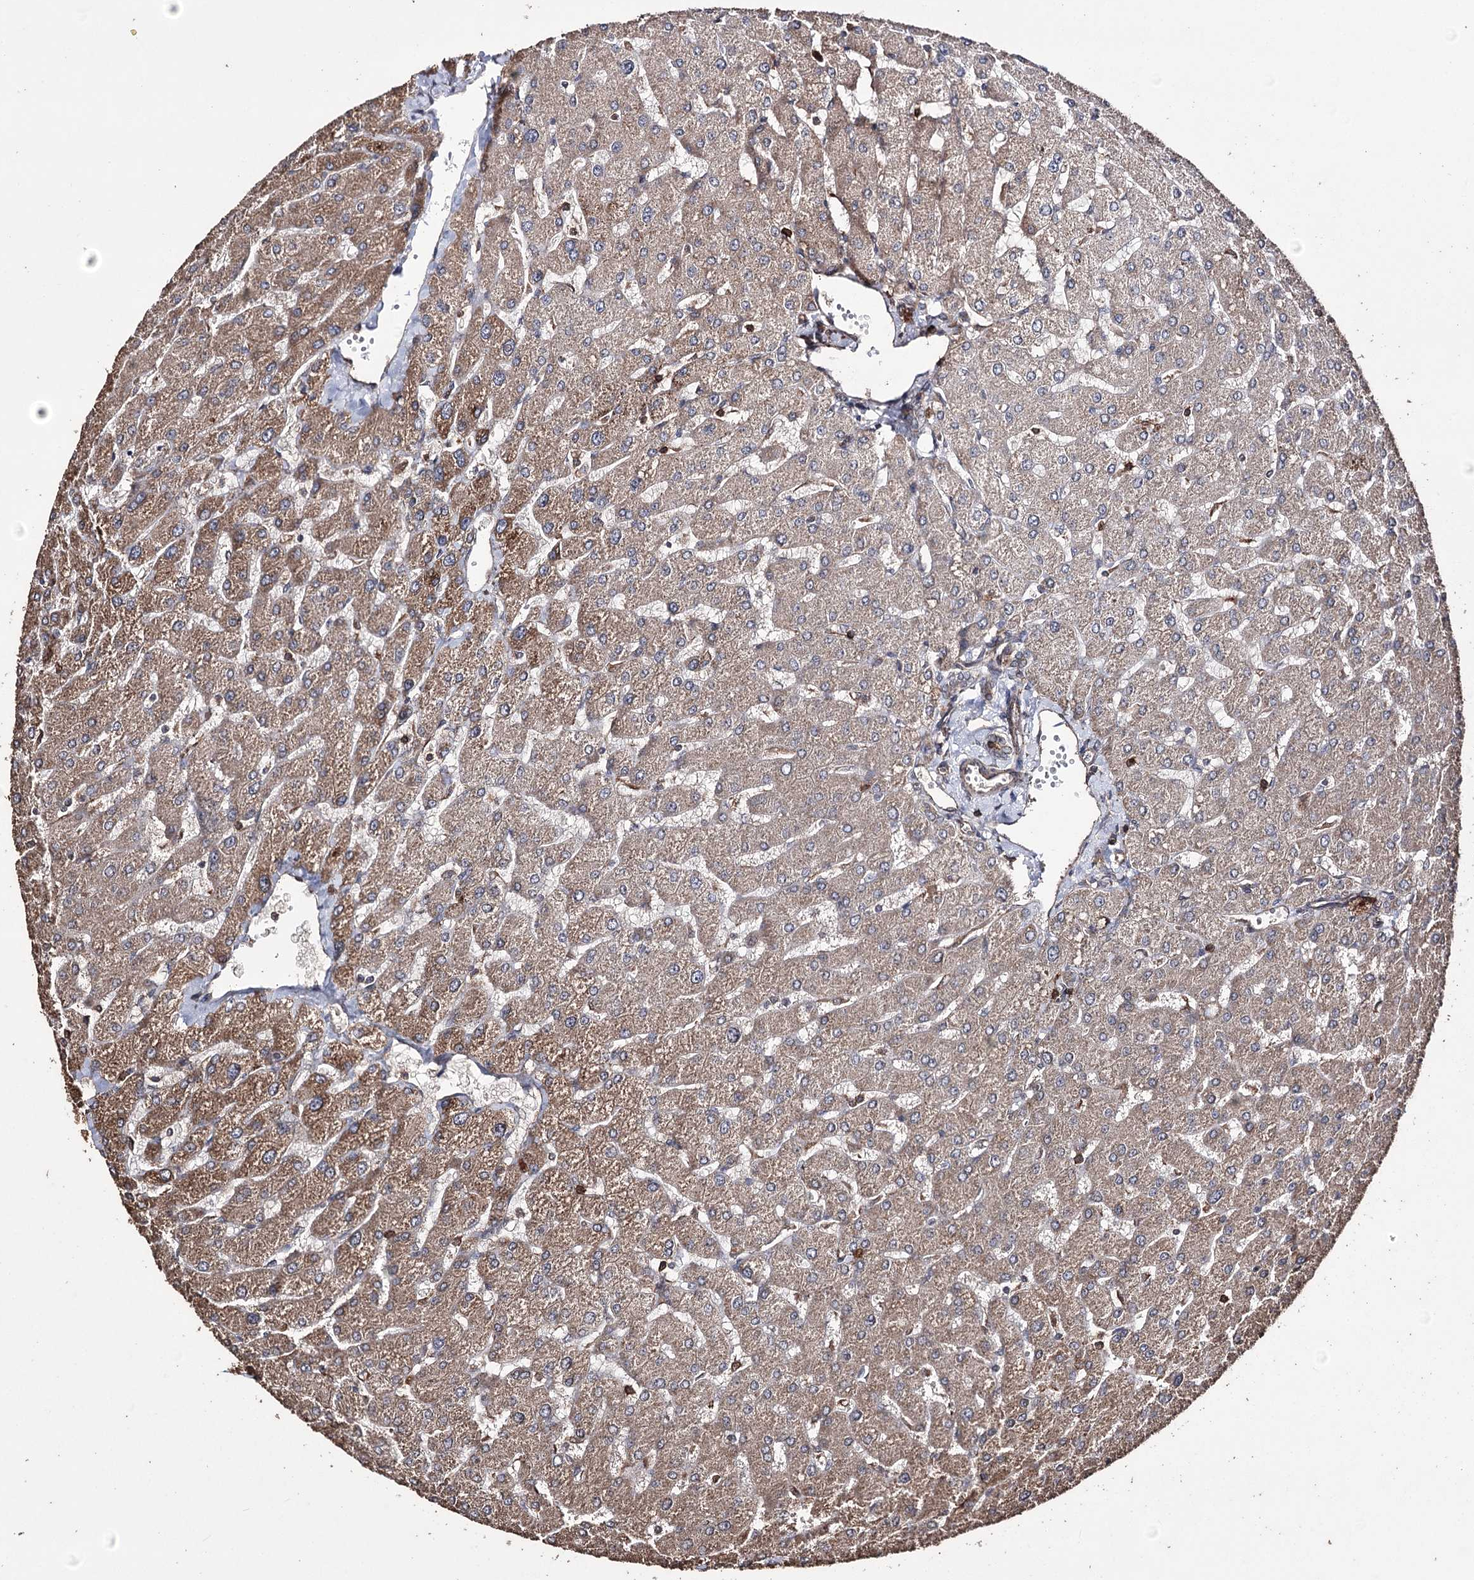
{"staining": {"intensity": "negative", "quantity": "none", "location": "none"}, "tissue": "liver", "cell_type": "Cholangiocytes", "image_type": "normal", "snomed": [{"axis": "morphology", "description": "Normal tissue, NOS"}, {"axis": "topography", "description": "Liver"}], "caption": "The image reveals no staining of cholangiocytes in unremarkable liver.", "gene": "ZNF662", "patient": {"sex": "male", "age": 55}}